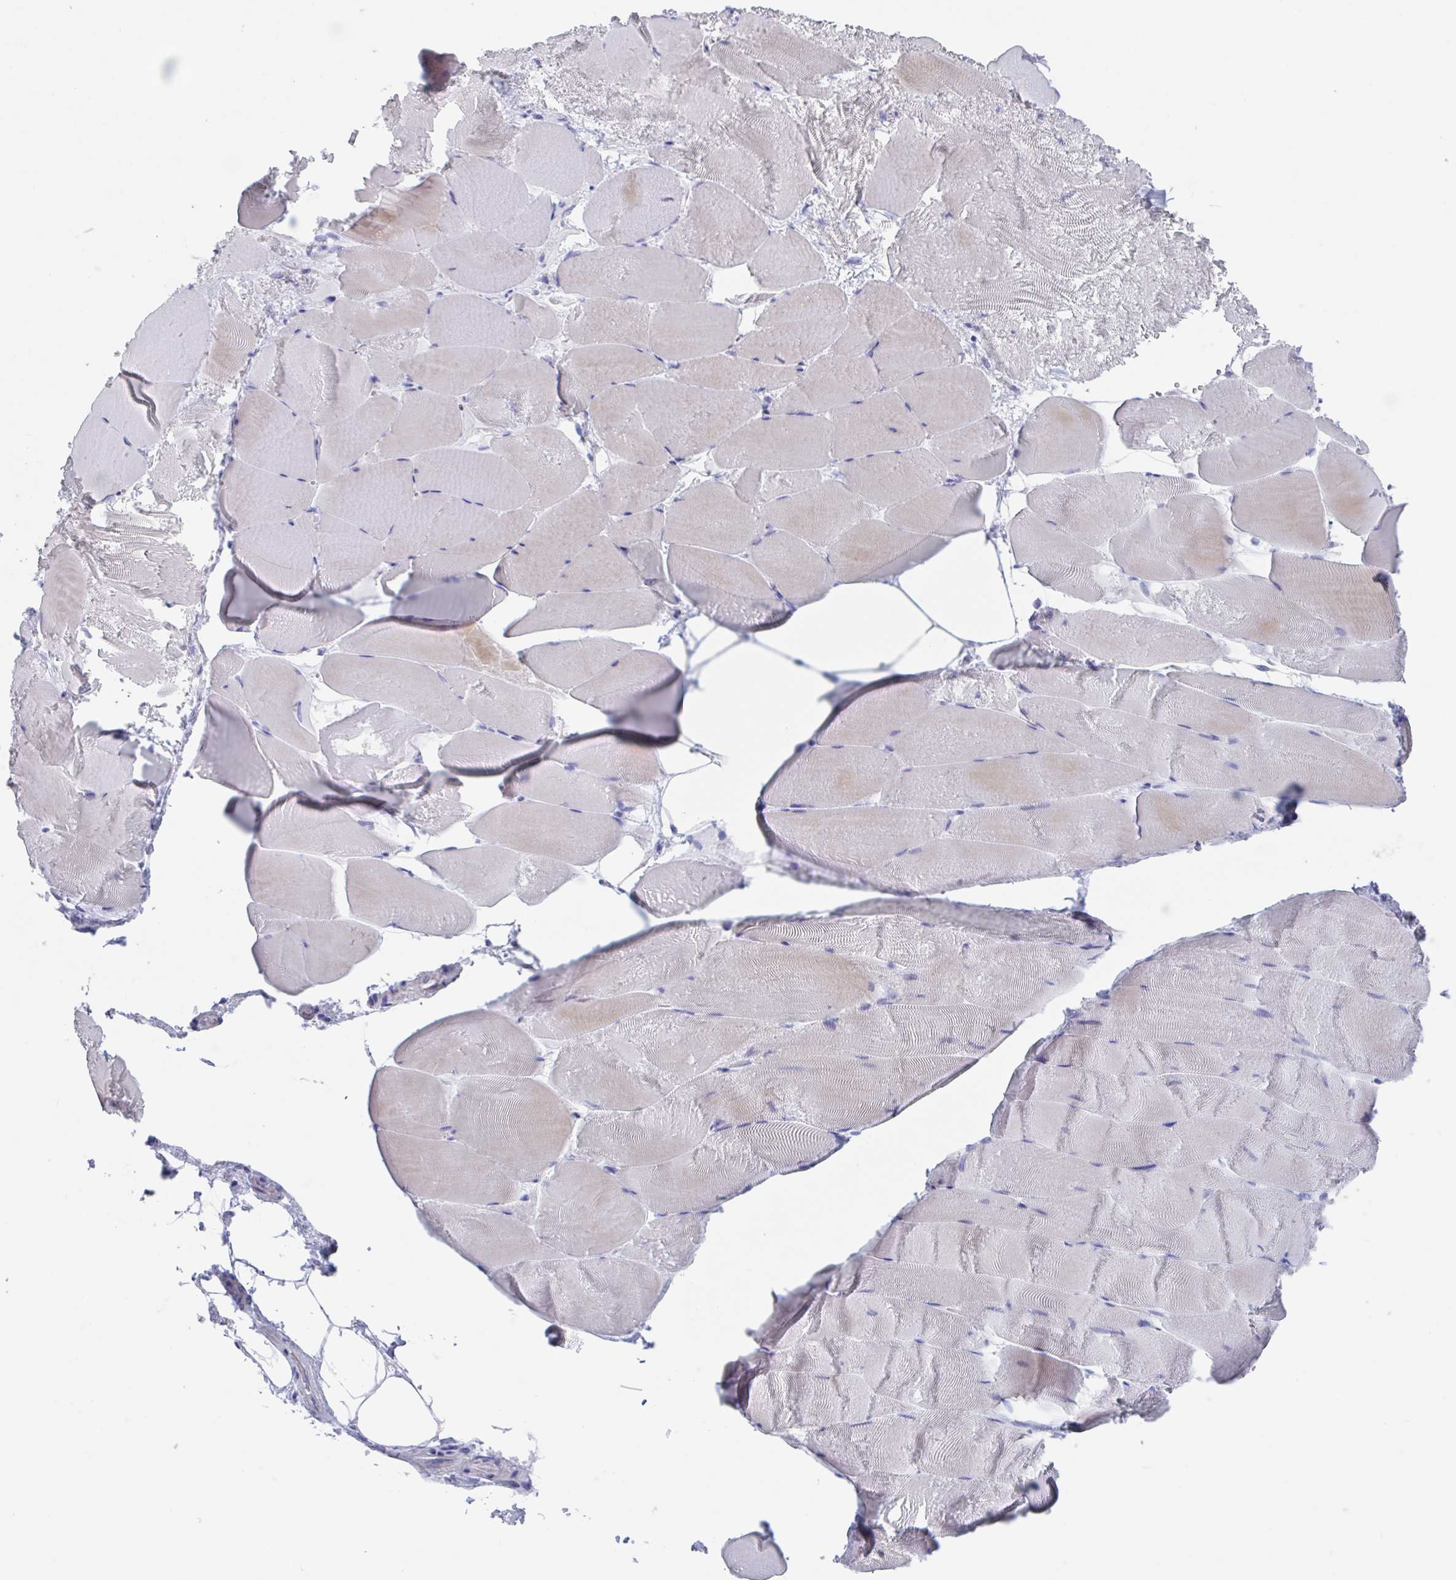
{"staining": {"intensity": "negative", "quantity": "none", "location": "none"}, "tissue": "skeletal muscle", "cell_type": "Myocytes", "image_type": "normal", "snomed": [{"axis": "morphology", "description": "Normal tissue, NOS"}, {"axis": "topography", "description": "Skeletal muscle"}], "caption": "IHC image of unremarkable human skeletal muscle stained for a protein (brown), which displays no staining in myocytes.", "gene": "NOXRED1", "patient": {"sex": "female", "age": 64}}